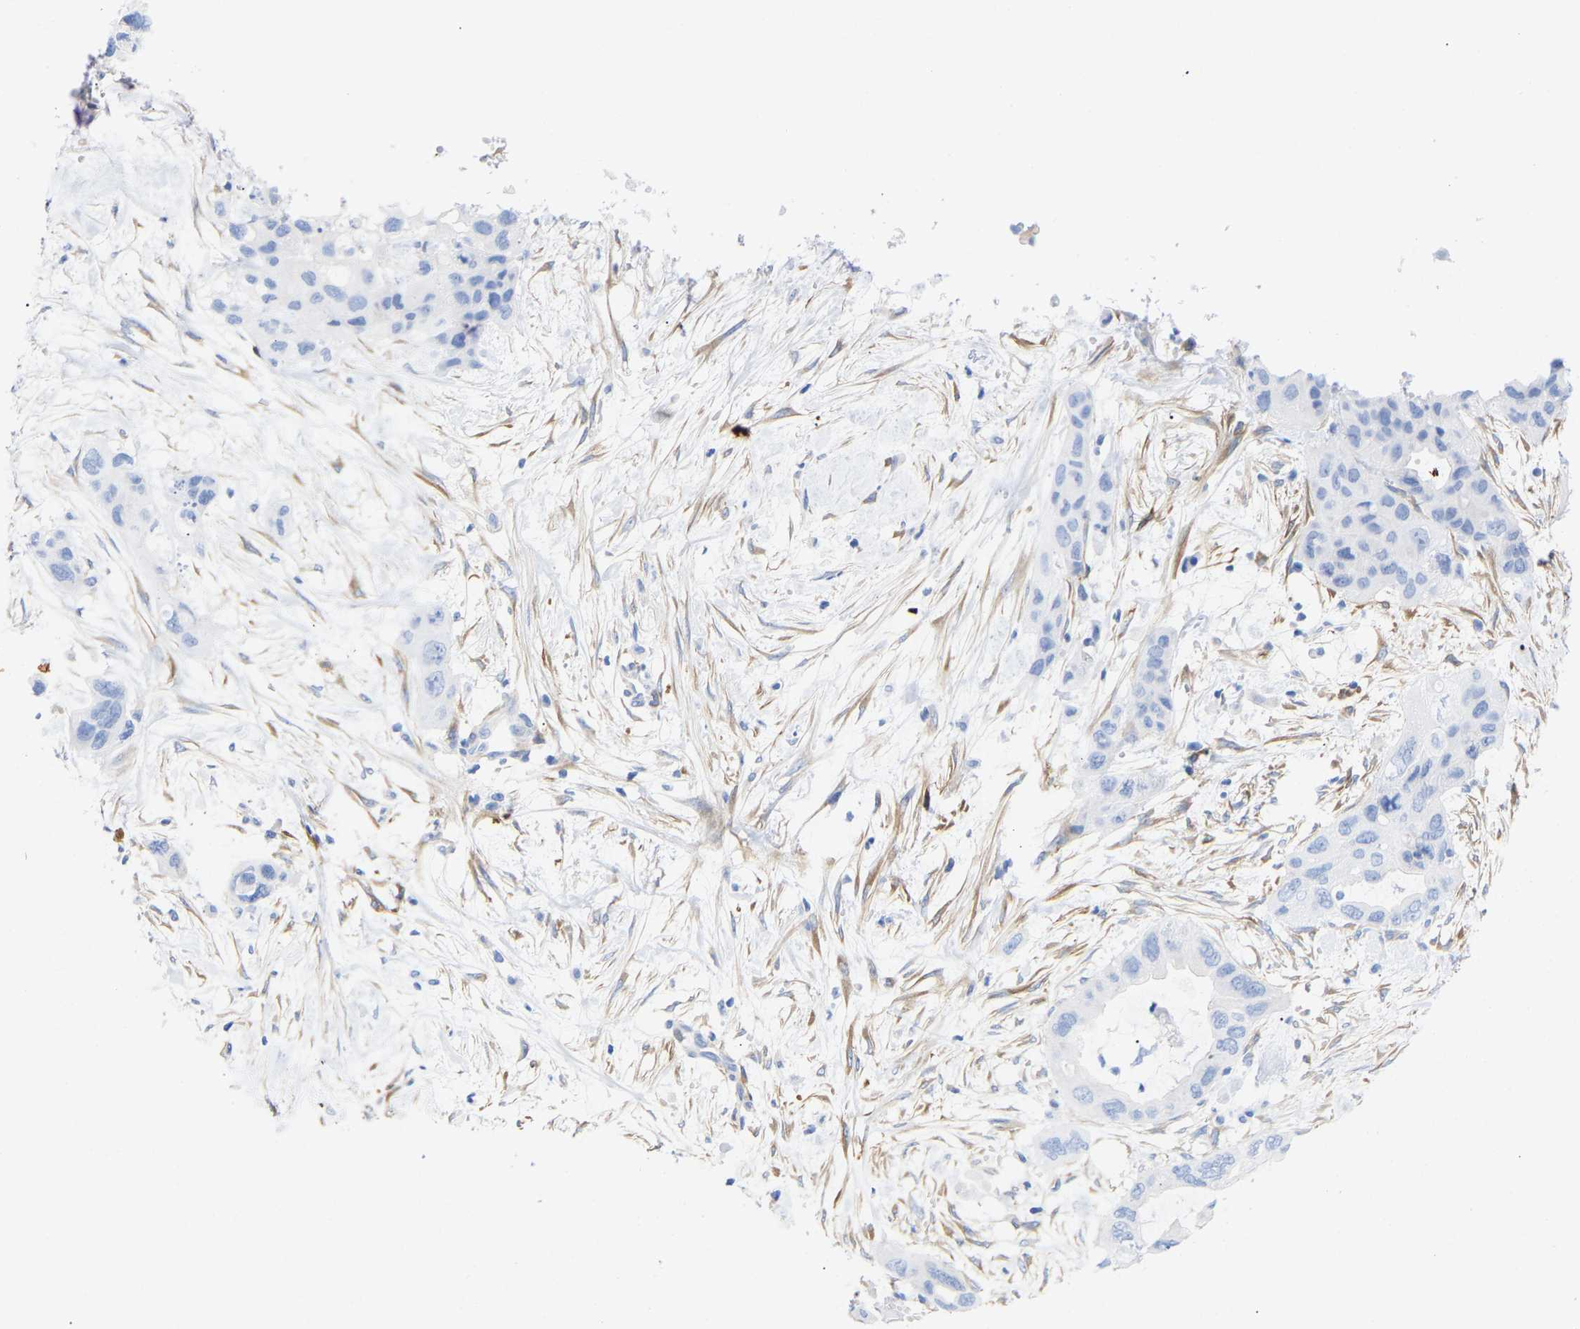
{"staining": {"intensity": "negative", "quantity": "none", "location": "none"}, "tissue": "pancreatic cancer", "cell_type": "Tumor cells", "image_type": "cancer", "snomed": [{"axis": "morphology", "description": "Adenocarcinoma, NOS"}, {"axis": "topography", "description": "Pancreas"}], "caption": "This photomicrograph is of adenocarcinoma (pancreatic) stained with immunohistochemistry (IHC) to label a protein in brown with the nuclei are counter-stained blue. There is no expression in tumor cells.", "gene": "AMPH", "patient": {"sex": "female", "age": 71}}